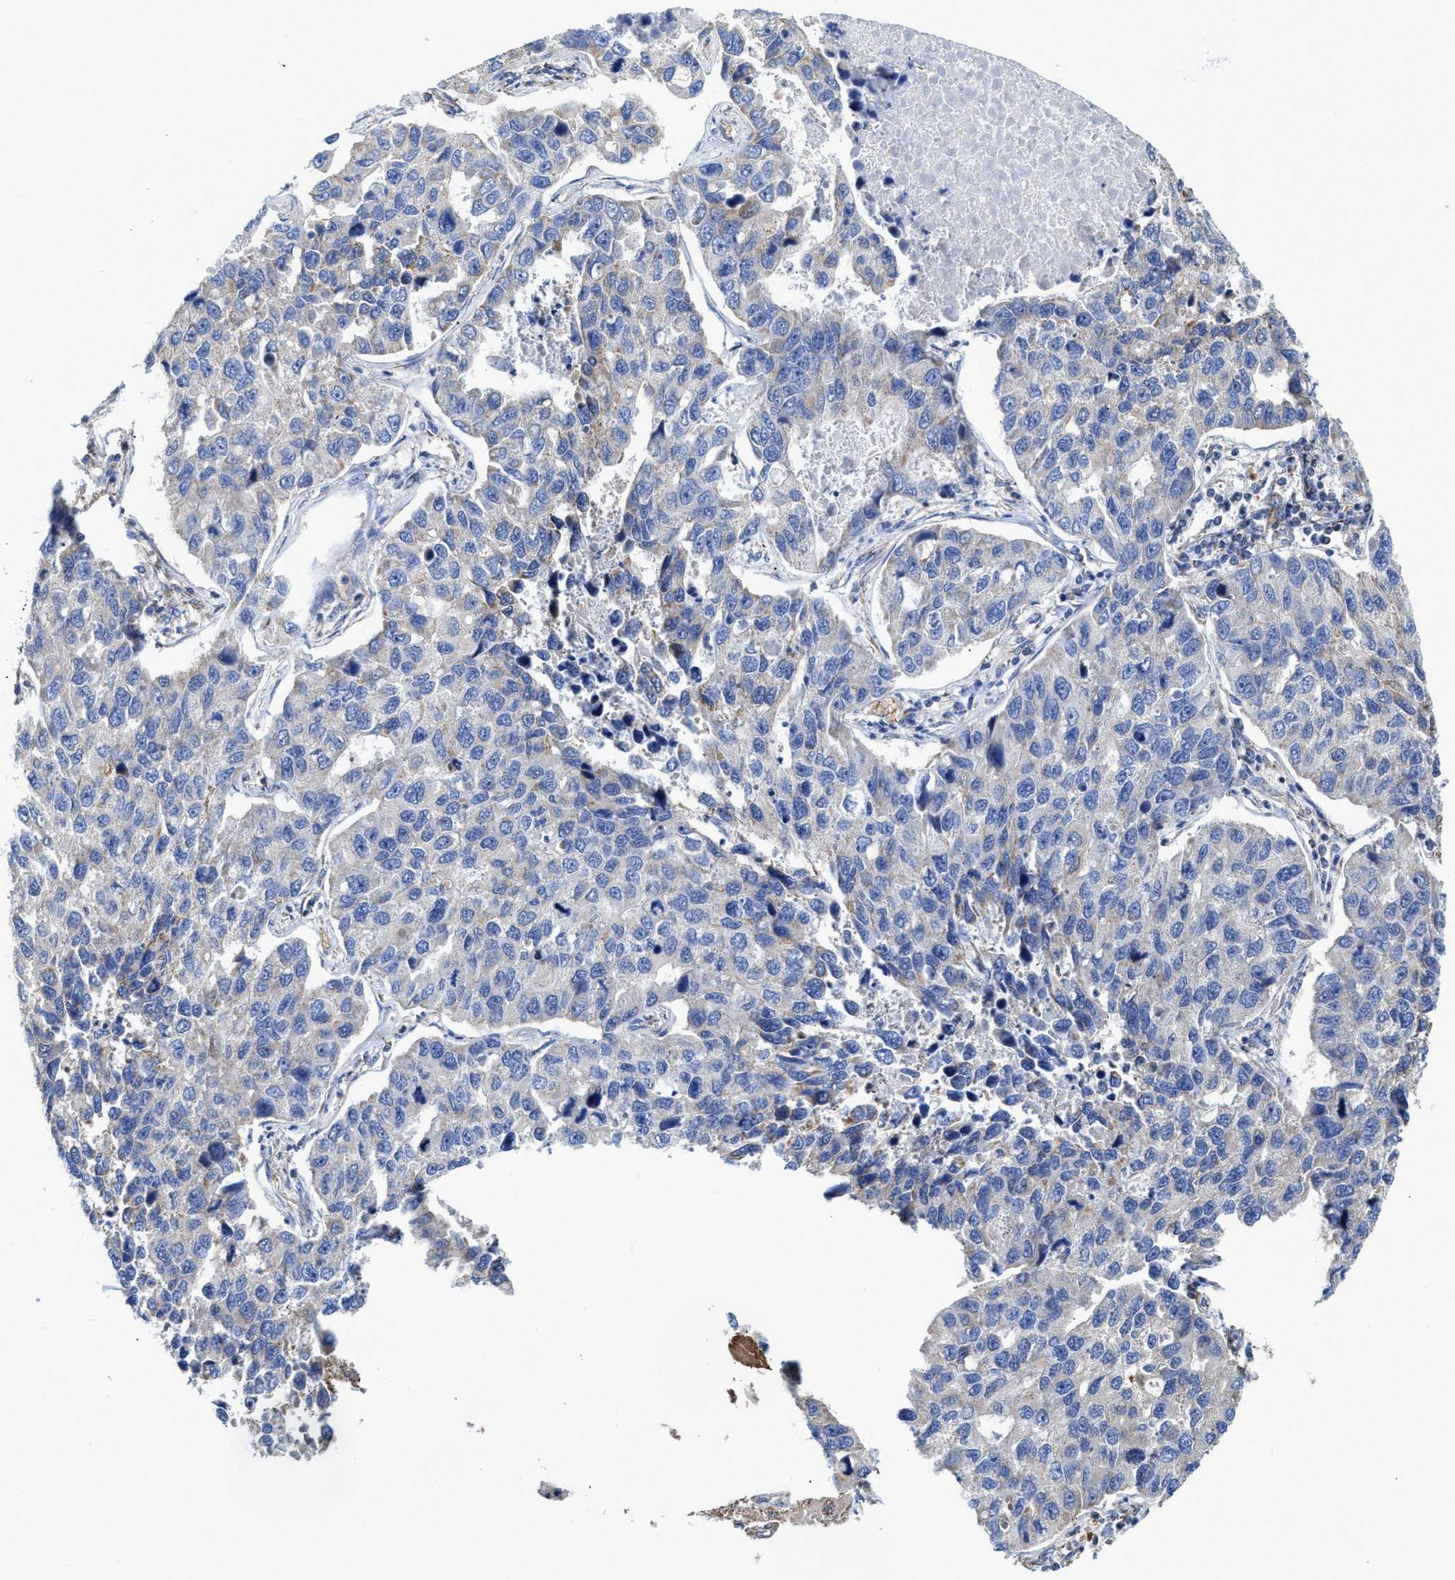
{"staining": {"intensity": "weak", "quantity": "<25%", "location": "cytoplasmic/membranous"}, "tissue": "lung cancer", "cell_type": "Tumor cells", "image_type": "cancer", "snomed": [{"axis": "morphology", "description": "Adenocarcinoma, NOS"}, {"axis": "topography", "description": "Lung"}], "caption": "Lung cancer (adenocarcinoma) stained for a protein using immunohistochemistry reveals no staining tumor cells.", "gene": "MECR", "patient": {"sex": "male", "age": 64}}